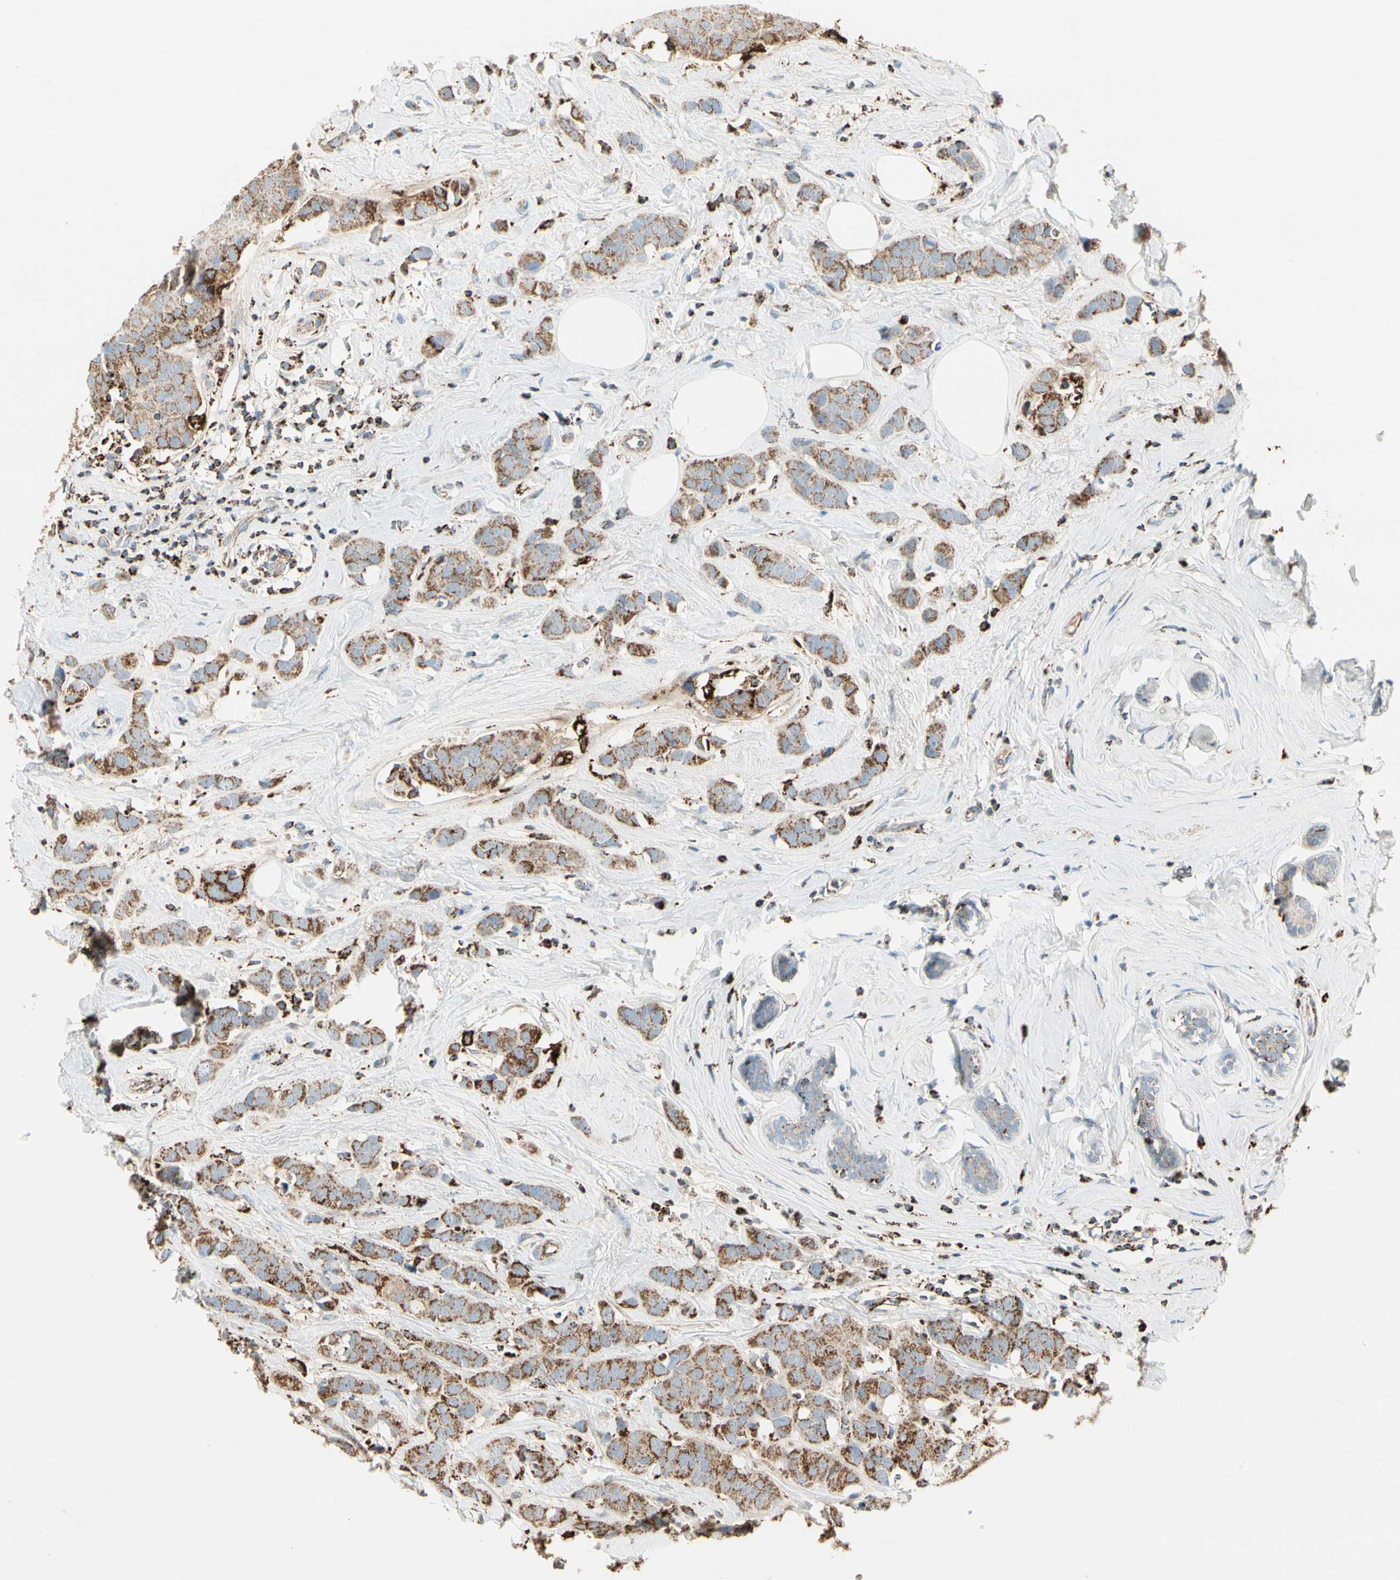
{"staining": {"intensity": "moderate", "quantity": ">75%", "location": "cytoplasmic/membranous"}, "tissue": "breast cancer", "cell_type": "Tumor cells", "image_type": "cancer", "snomed": [{"axis": "morphology", "description": "Normal tissue, NOS"}, {"axis": "morphology", "description": "Duct carcinoma"}, {"axis": "topography", "description": "Breast"}], "caption": "Immunohistochemical staining of breast cancer displays medium levels of moderate cytoplasmic/membranous protein expression in about >75% of tumor cells. (DAB IHC with brightfield microscopy, high magnification).", "gene": "ME2", "patient": {"sex": "female", "age": 50}}